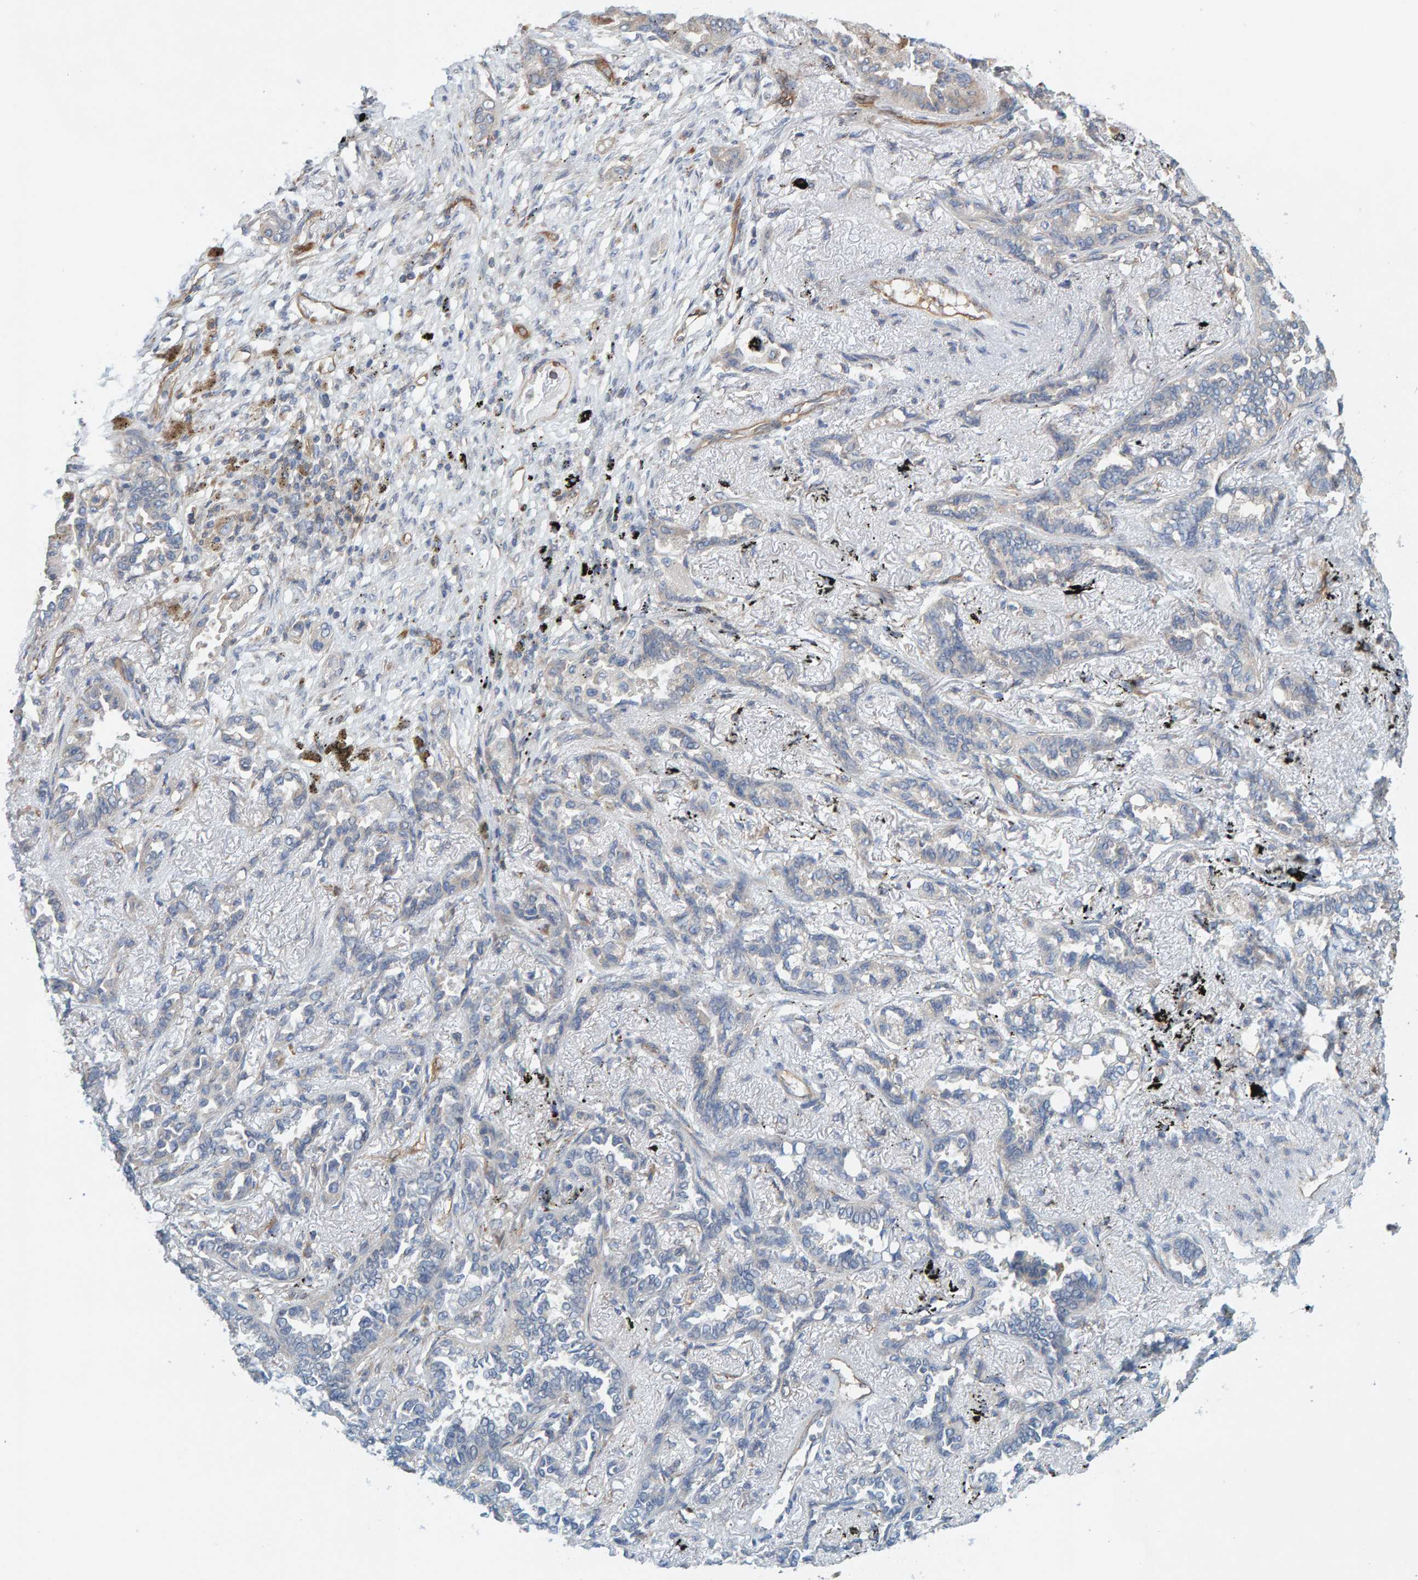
{"staining": {"intensity": "negative", "quantity": "none", "location": "none"}, "tissue": "lung cancer", "cell_type": "Tumor cells", "image_type": "cancer", "snomed": [{"axis": "morphology", "description": "Adenocarcinoma, NOS"}, {"axis": "topography", "description": "Lung"}], "caption": "Human lung cancer stained for a protein using immunohistochemistry demonstrates no expression in tumor cells.", "gene": "PRKD2", "patient": {"sex": "male", "age": 59}}